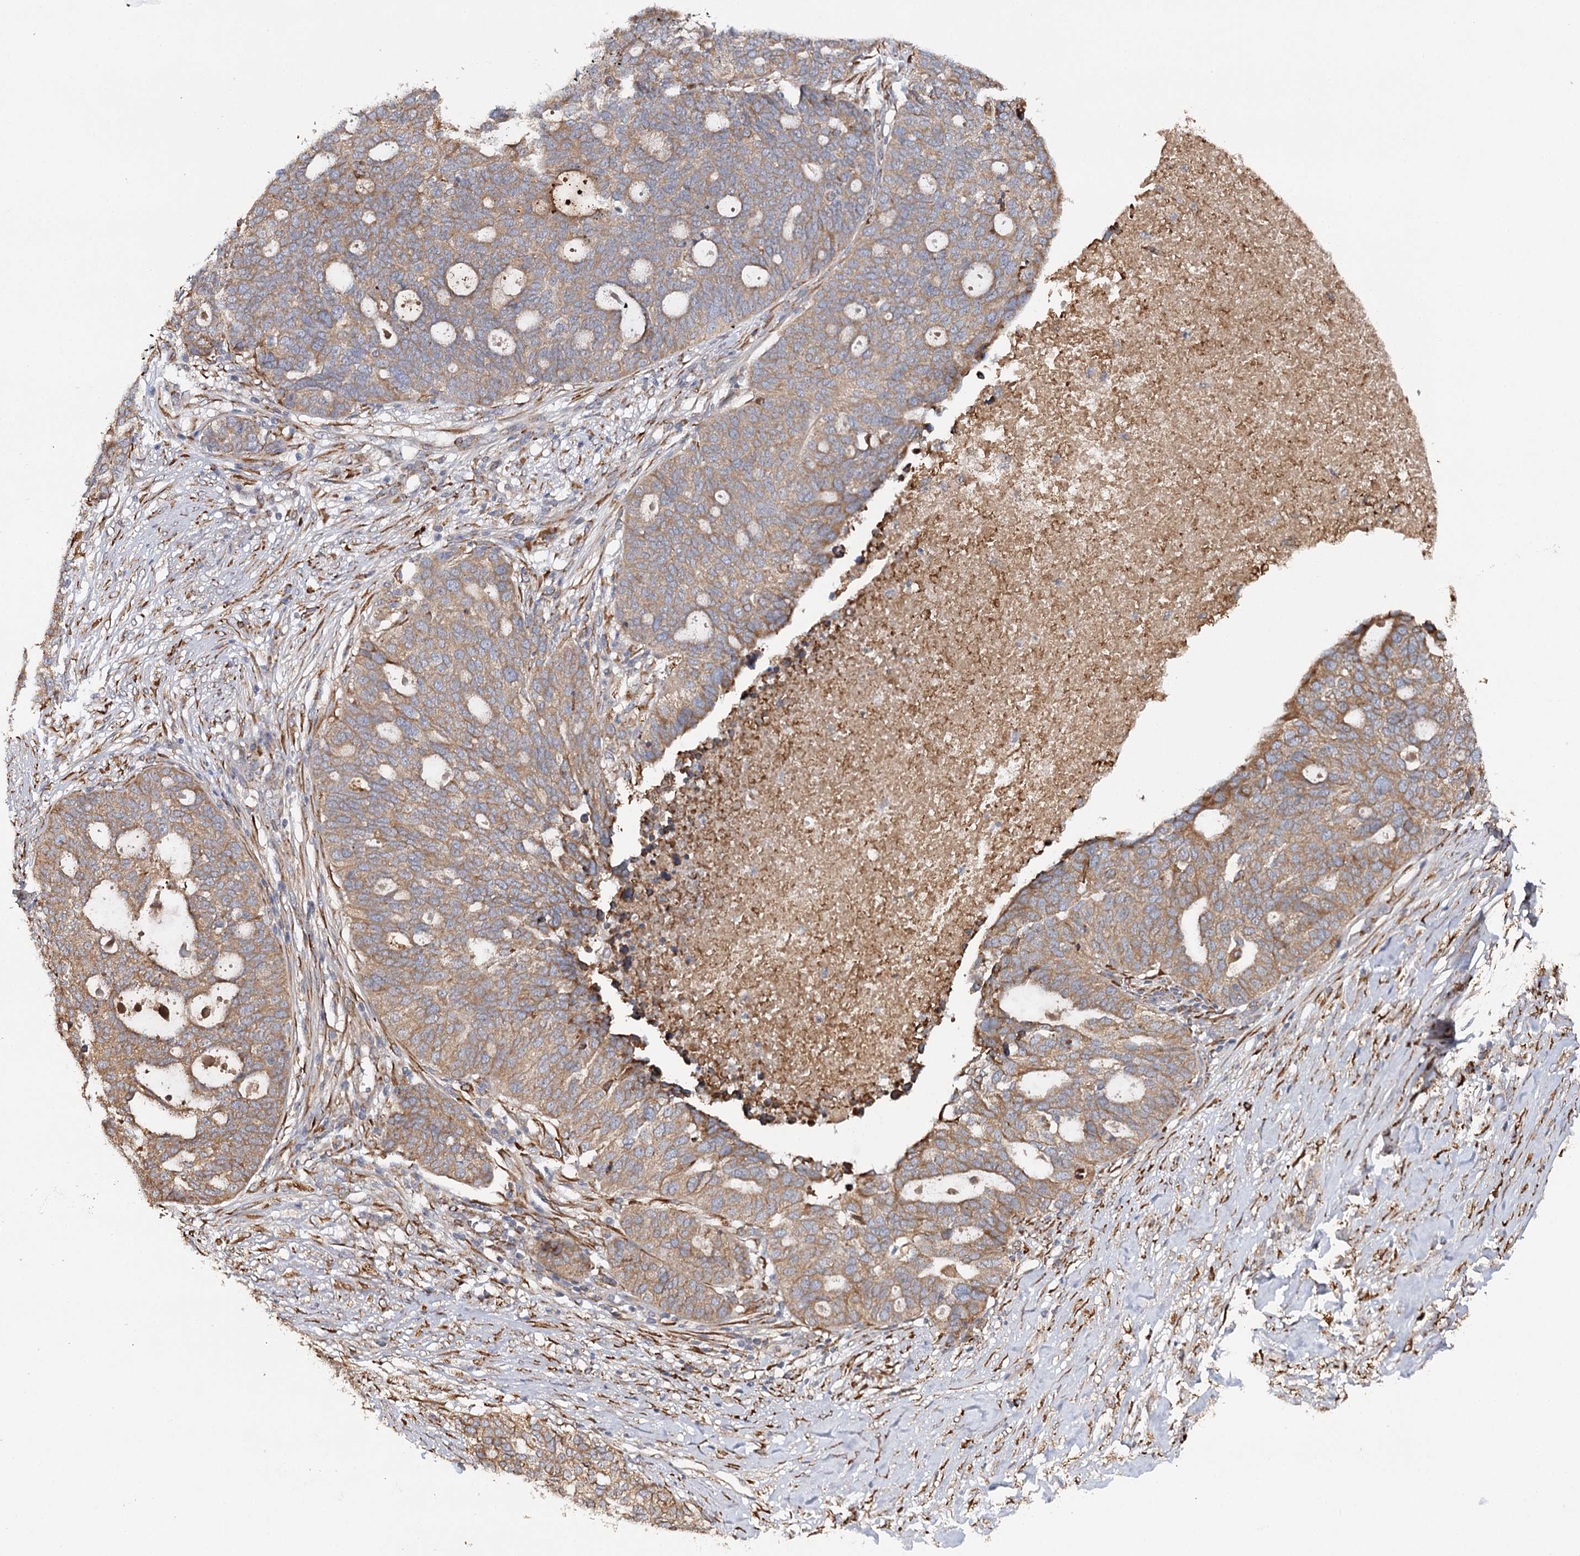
{"staining": {"intensity": "moderate", "quantity": ">75%", "location": "cytoplasmic/membranous"}, "tissue": "ovarian cancer", "cell_type": "Tumor cells", "image_type": "cancer", "snomed": [{"axis": "morphology", "description": "Cystadenocarcinoma, serous, NOS"}, {"axis": "topography", "description": "Ovary"}], "caption": "Immunohistochemical staining of human ovarian serous cystadenocarcinoma reveals medium levels of moderate cytoplasmic/membranous protein positivity in approximately >75% of tumor cells.", "gene": "VEGFA", "patient": {"sex": "female", "age": 59}}